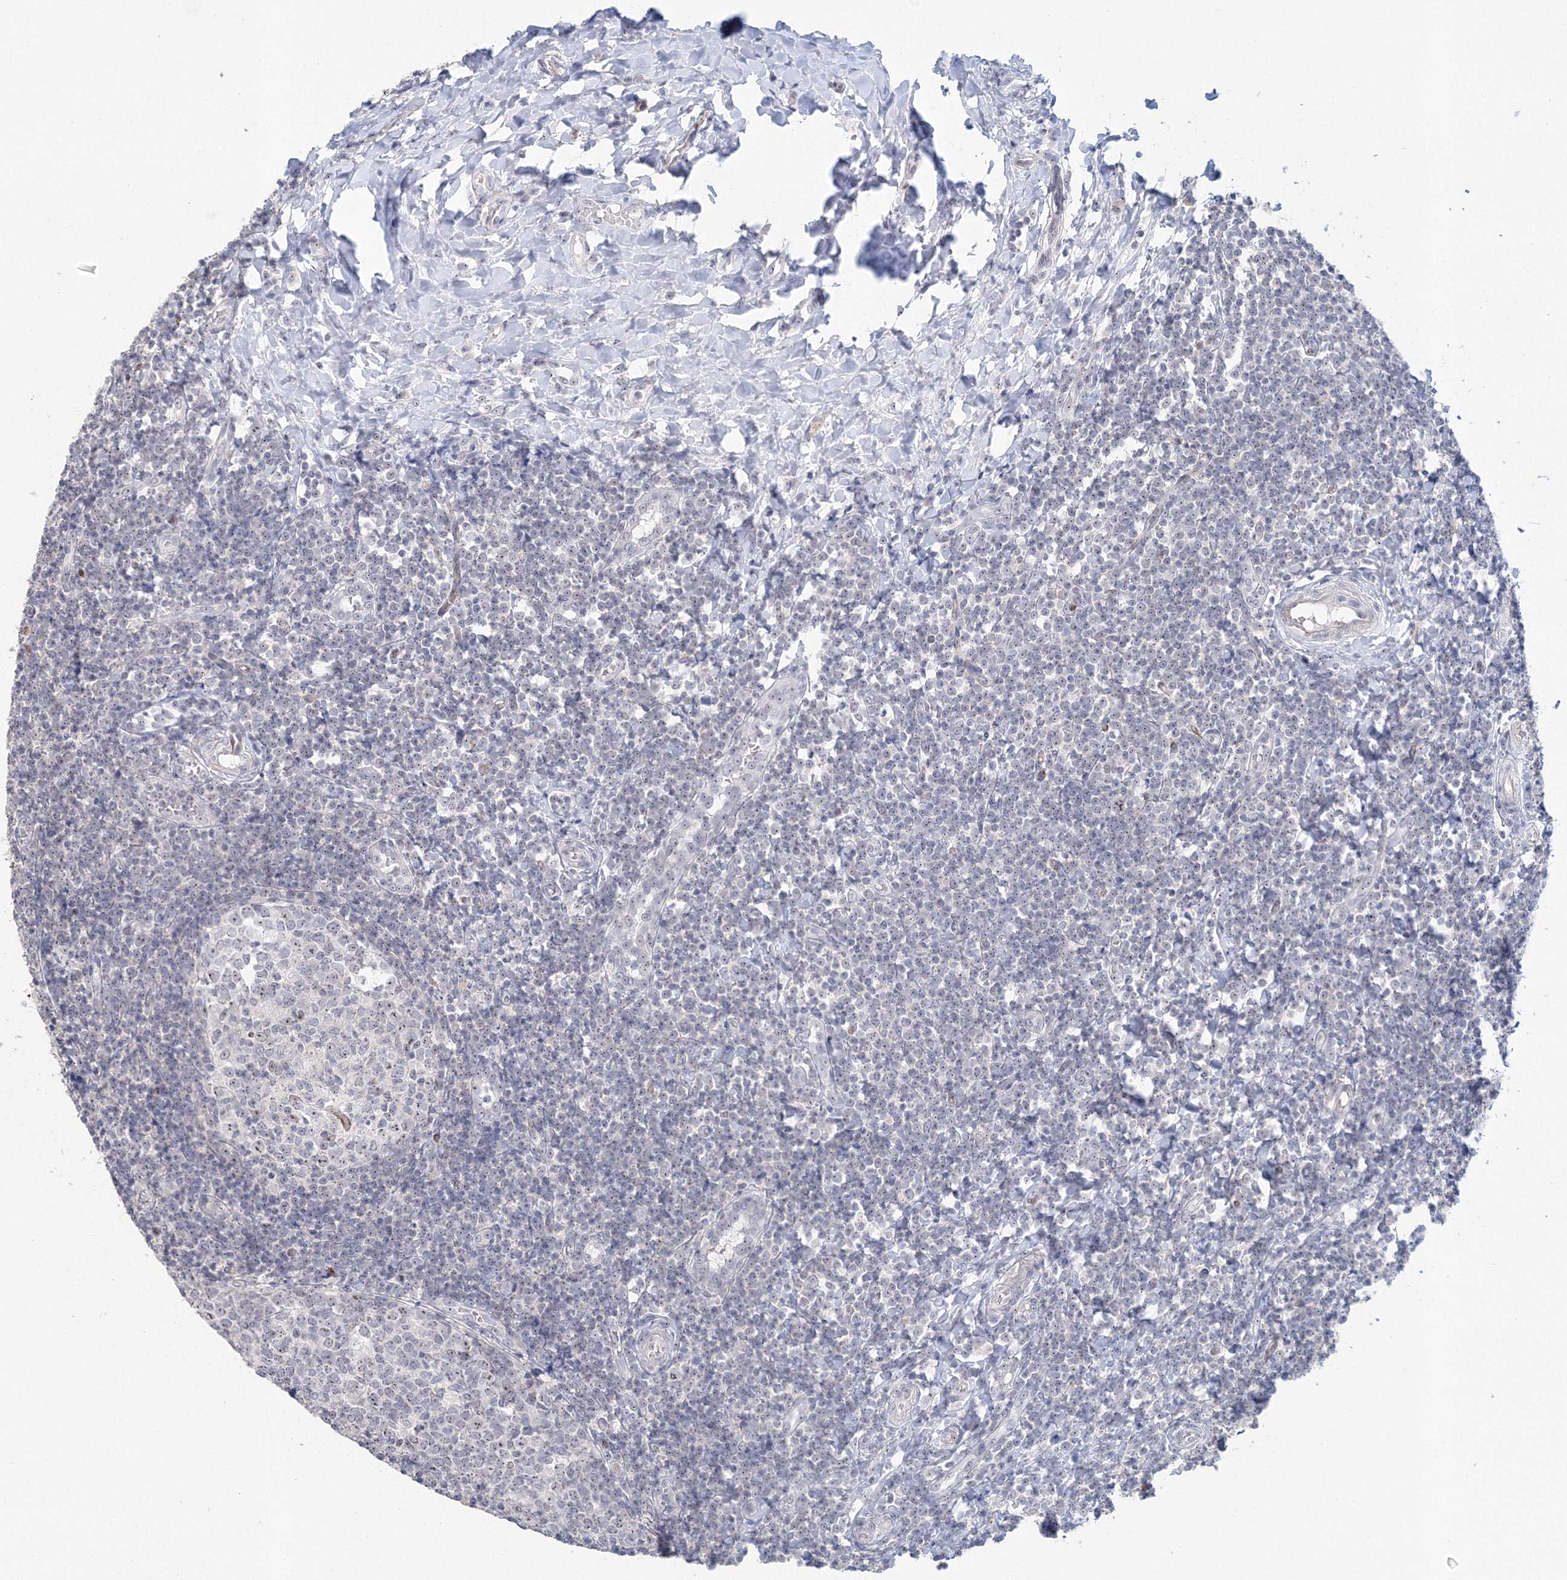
{"staining": {"intensity": "weak", "quantity": "25%-75%", "location": "nuclear"}, "tissue": "tonsil", "cell_type": "Germinal center cells", "image_type": "normal", "snomed": [{"axis": "morphology", "description": "Normal tissue, NOS"}, {"axis": "topography", "description": "Tonsil"}], "caption": "Germinal center cells exhibit low levels of weak nuclear positivity in approximately 25%-75% of cells in benign tonsil.", "gene": "SIRT7", "patient": {"sex": "female", "age": 19}}